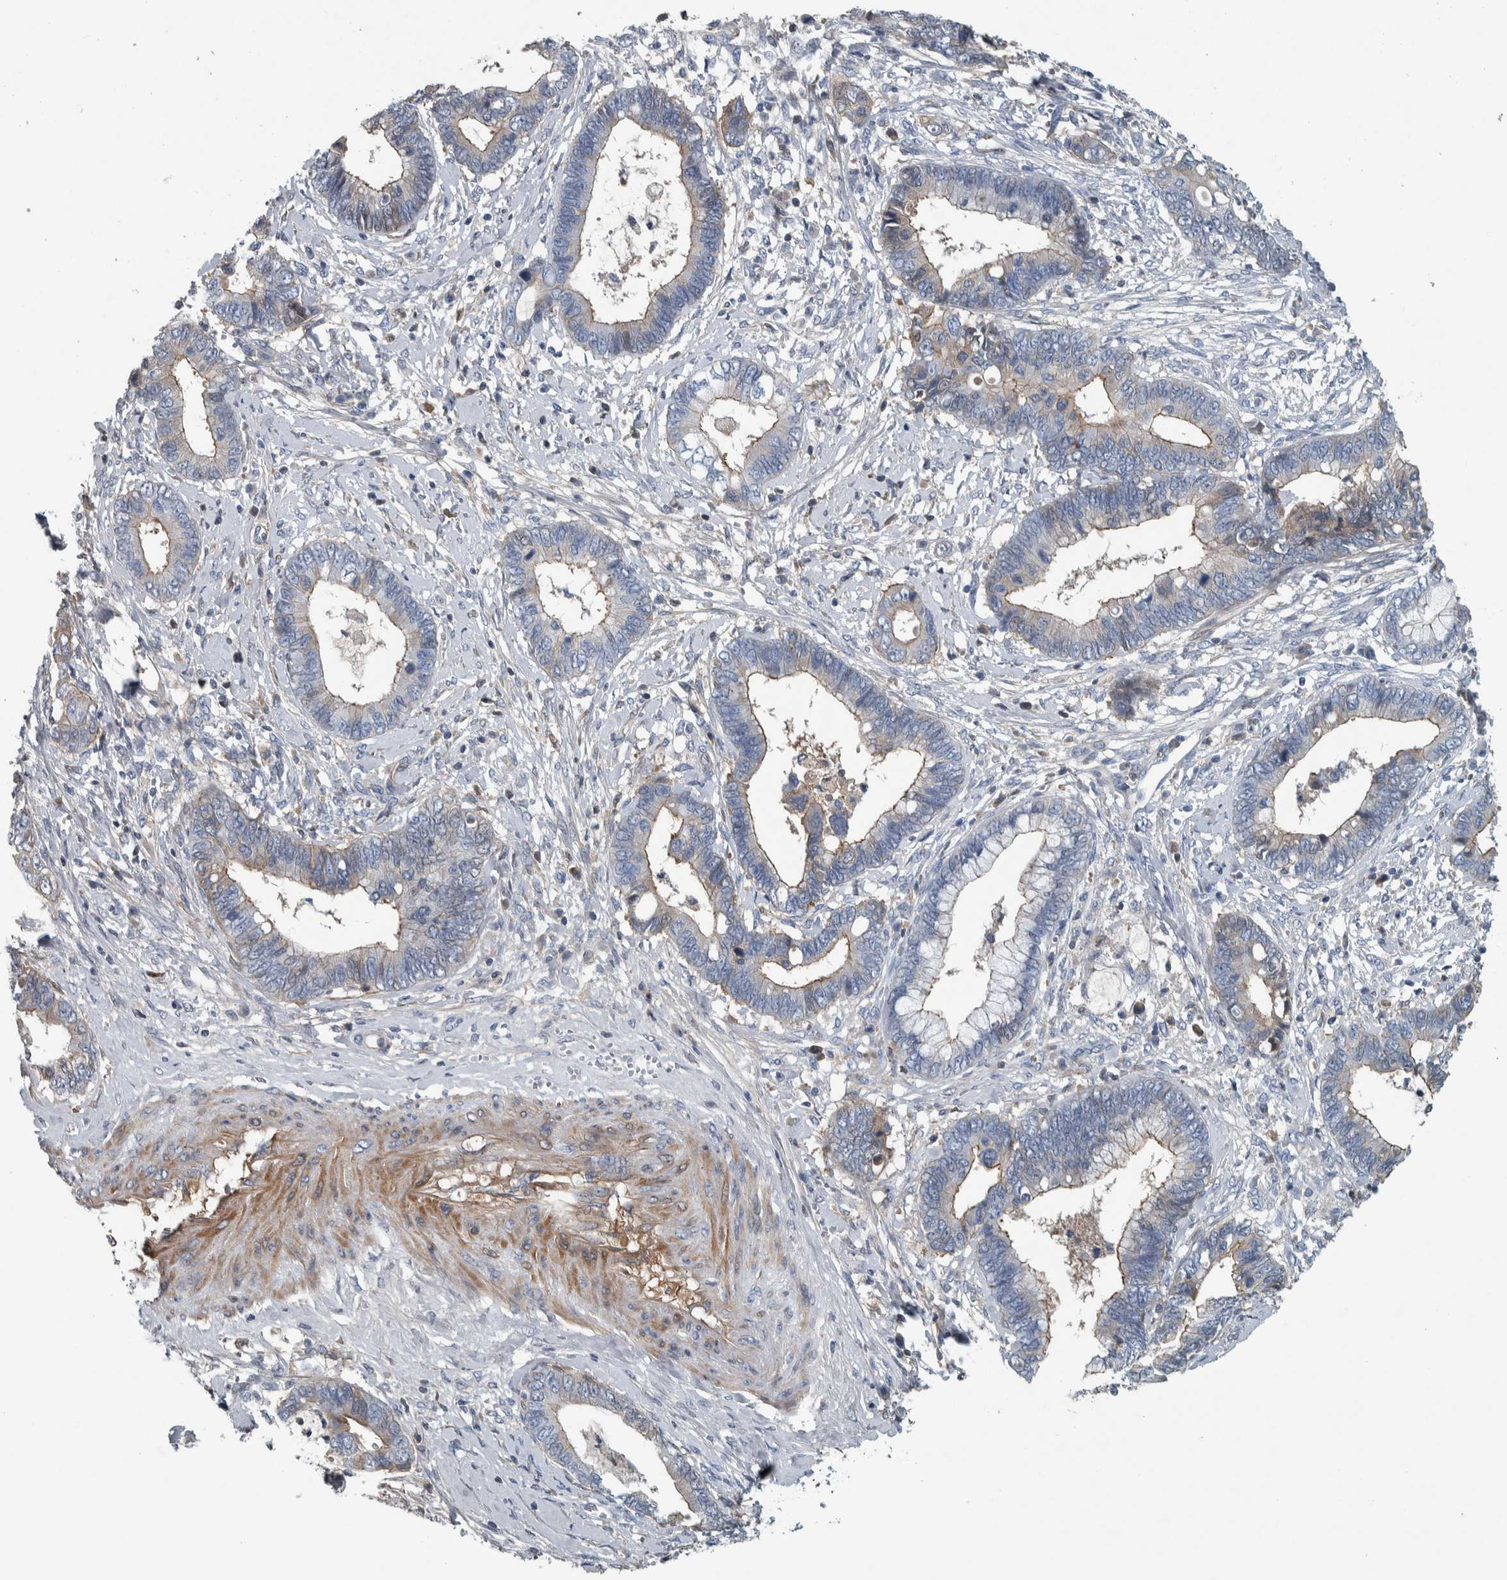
{"staining": {"intensity": "weak", "quantity": ">75%", "location": "cytoplasmic/membranous"}, "tissue": "cervical cancer", "cell_type": "Tumor cells", "image_type": "cancer", "snomed": [{"axis": "morphology", "description": "Adenocarcinoma, NOS"}, {"axis": "topography", "description": "Cervix"}], "caption": "Cervical cancer (adenocarcinoma) was stained to show a protein in brown. There is low levels of weak cytoplasmic/membranous expression in about >75% of tumor cells.", "gene": "SERPINC1", "patient": {"sex": "female", "age": 44}}